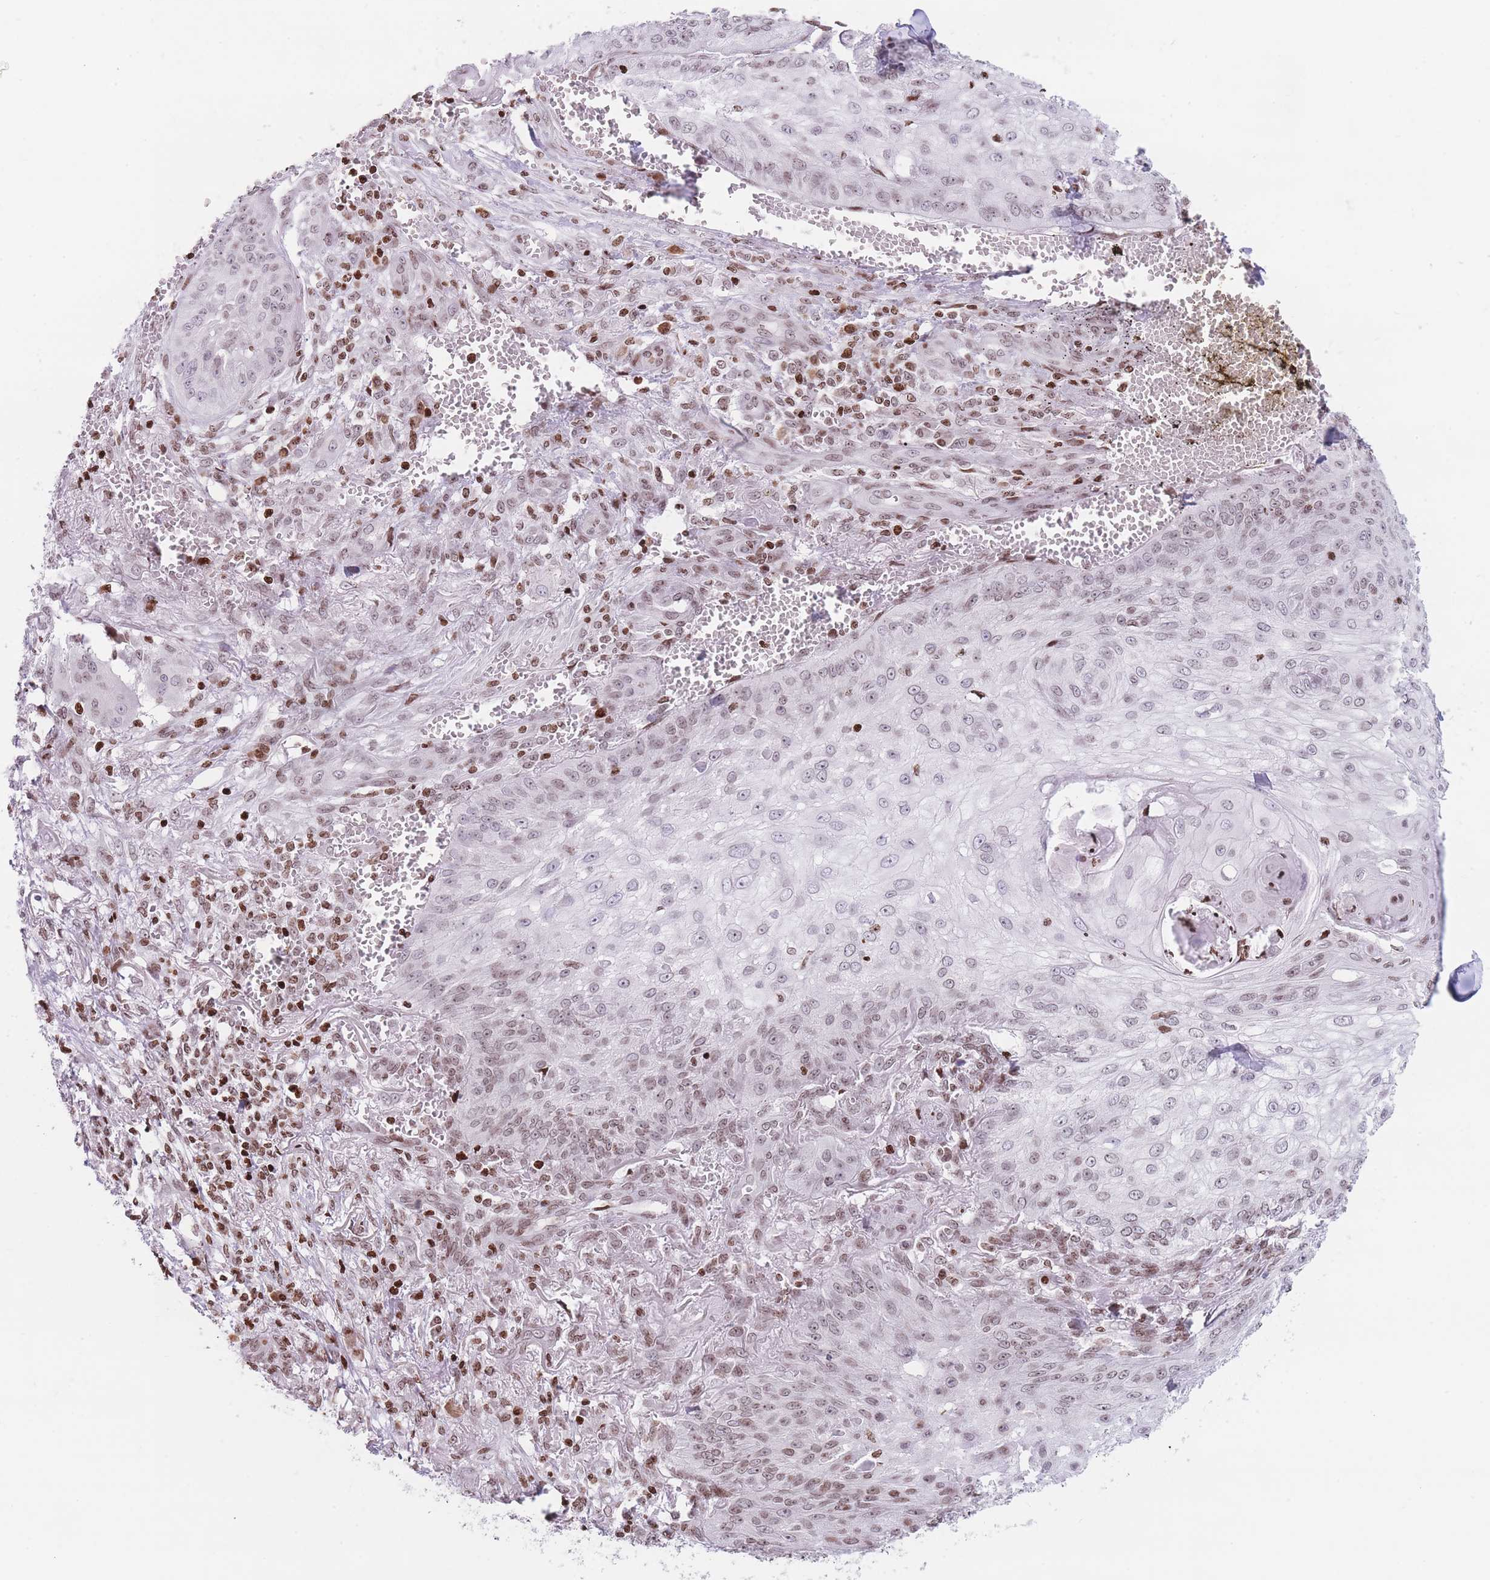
{"staining": {"intensity": "moderate", "quantity": "25%-75%", "location": "nuclear"}, "tissue": "skin cancer", "cell_type": "Tumor cells", "image_type": "cancer", "snomed": [{"axis": "morphology", "description": "Squamous cell carcinoma, NOS"}, {"axis": "topography", "description": "Skin"}], "caption": "Skin squamous cell carcinoma stained with a brown dye displays moderate nuclear positive expression in approximately 25%-75% of tumor cells.", "gene": "AK9", "patient": {"sex": "male", "age": 70}}